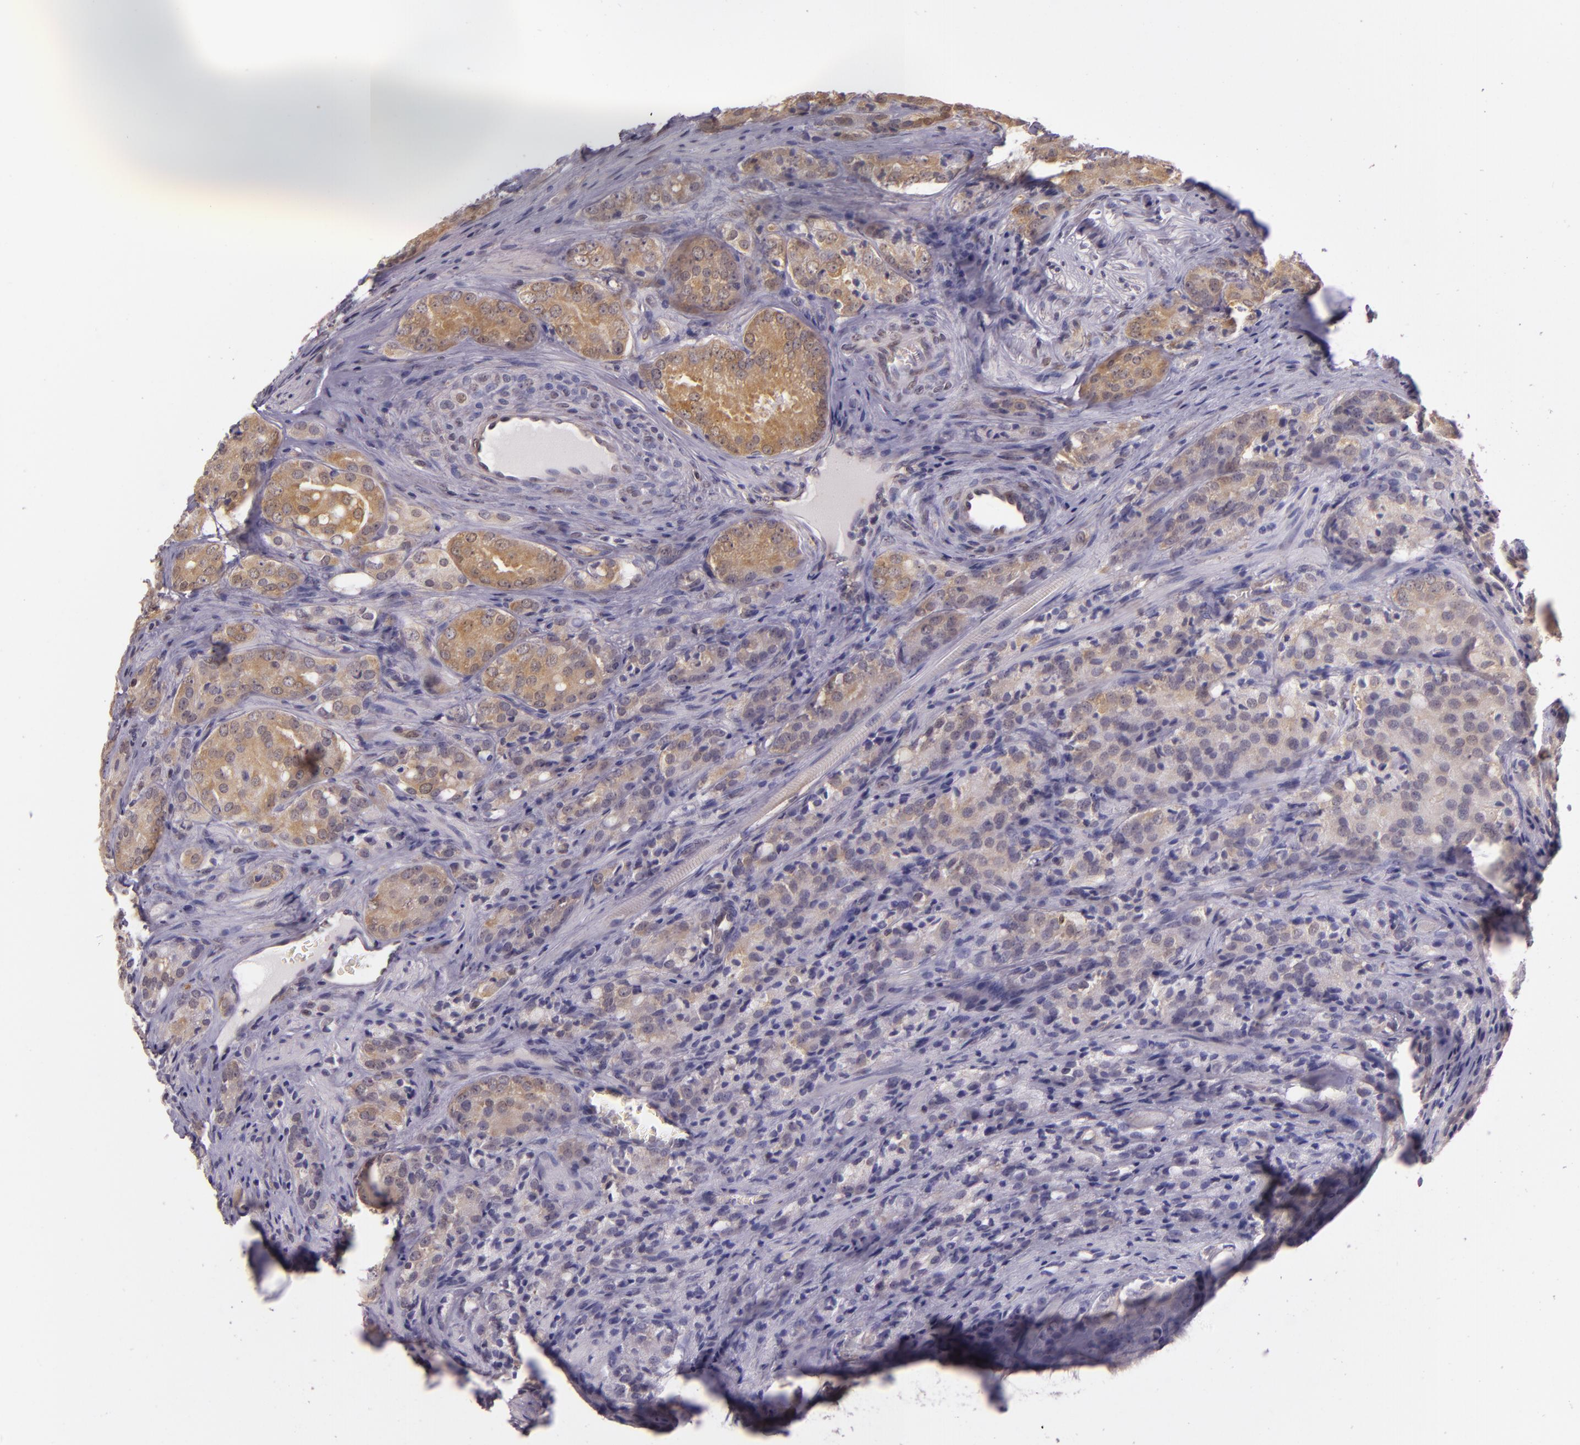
{"staining": {"intensity": "moderate", "quantity": "25%-75%", "location": "cytoplasmic/membranous"}, "tissue": "prostate cancer", "cell_type": "Tumor cells", "image_type": "cancer", "snomed": [{"axis": "morphology", "description": "Adenocarcinoma, Medium grade"}, {"axis": "topography", "description": "Prostate"}], "caption": "Tumor cells exhibit medium levels of moderate cytoplasmic/membranous expression in about 25%-75% of cells in medium-grade adenocarcinoma (prostate).", "gene": "HSPA8", "patient": {"sex": "male", "age": 60}}